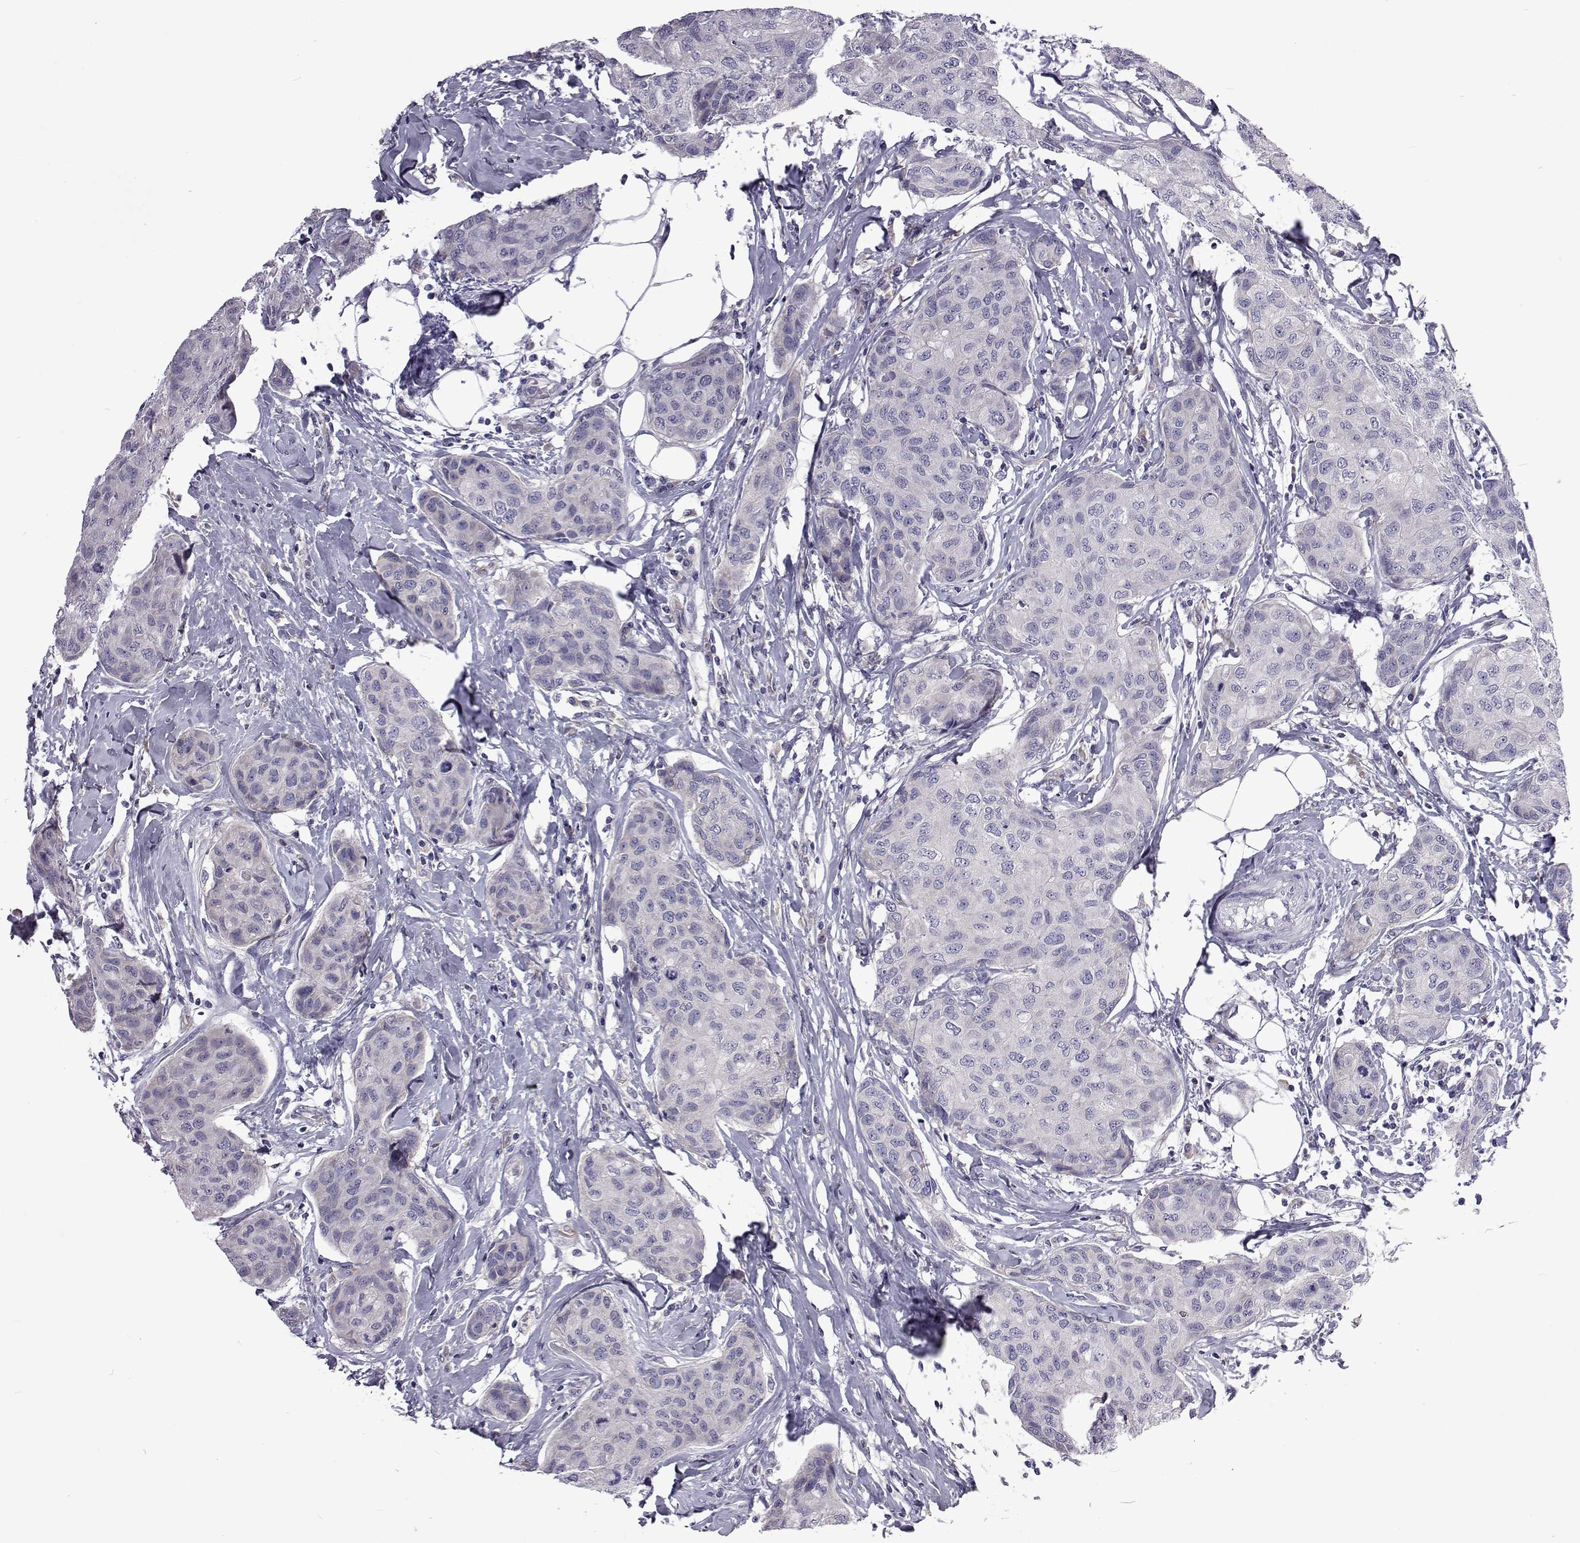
{"staining": {"intensity": "negative", "quantity": "none", "location": "none"}, "tissue": "breast cancer", "cell_type": "Tumor cells", "image_type": "cancer", "snomed": [{"axis": "morphology", "description": "Duct carcinoma"}, {"axis": "topography", "description": "Breast"}], "caption": "This is an IHC micrograph of human breast cancer (invasive ductal carcinoma). There is no positivity in tumor cells.", "gene": "TCF15", "patient": {"sex": "female", "age": 80}}